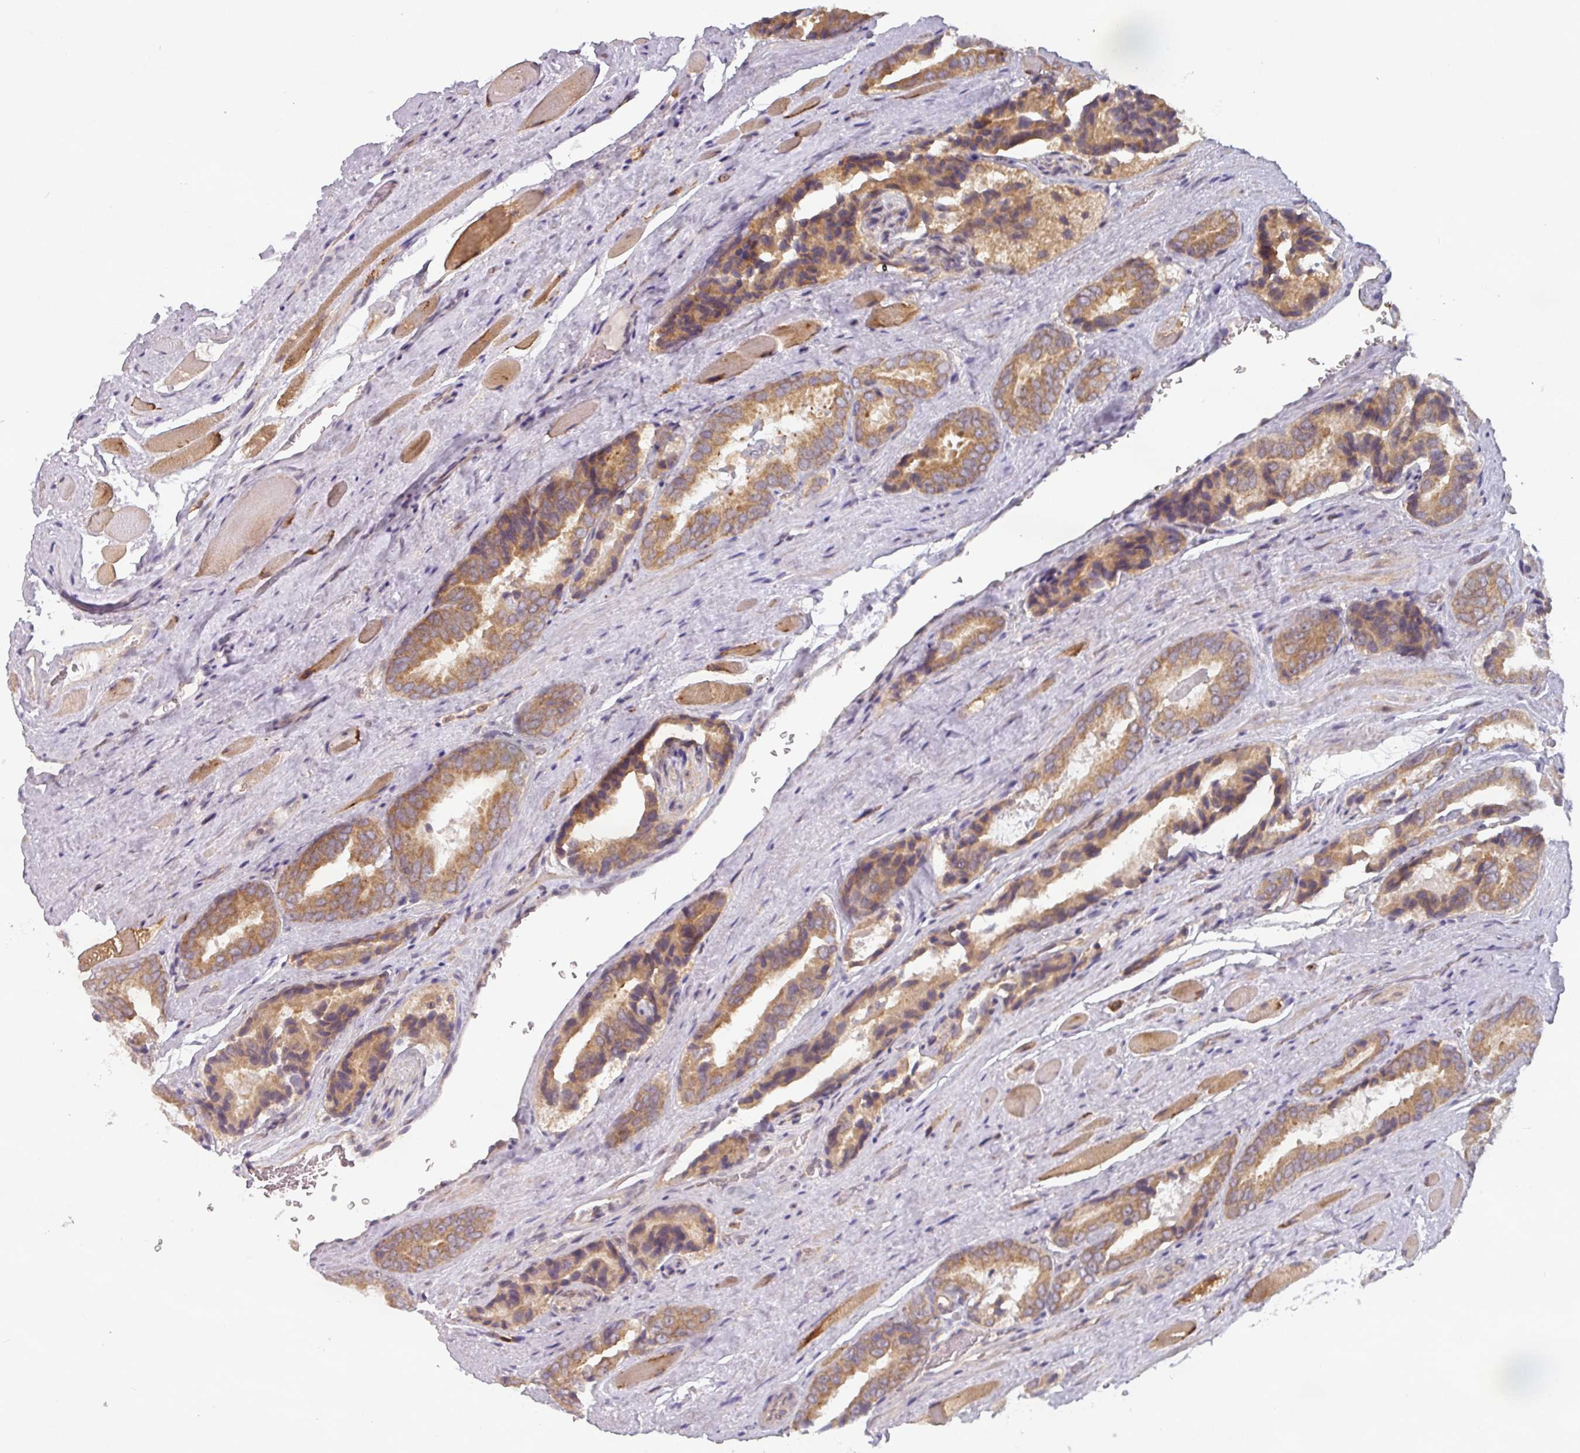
{"staining": {"intensity": "moderate", "quantity": ">75%", "location": "cytoplasmic/membranous"}, "tissue": "prostate cancer", "cell_type": "Tumor cells", "image_type": "cancer", "snomed": [{"axis": "morphology", "description": "Adenocarcinoma, High grade"}, {"axis": "topography", "description": "Prostate"}], "caption": "Immunohistochemistry of prostate cancer (adenocarcinoma (high-grade)) demonstrates medium levels of moderate cytoplasmic/membranous expression in approximately >75% of tumor cells.", "gene": "TAPT1", "patient": {"sex": "male", "age": 72}}